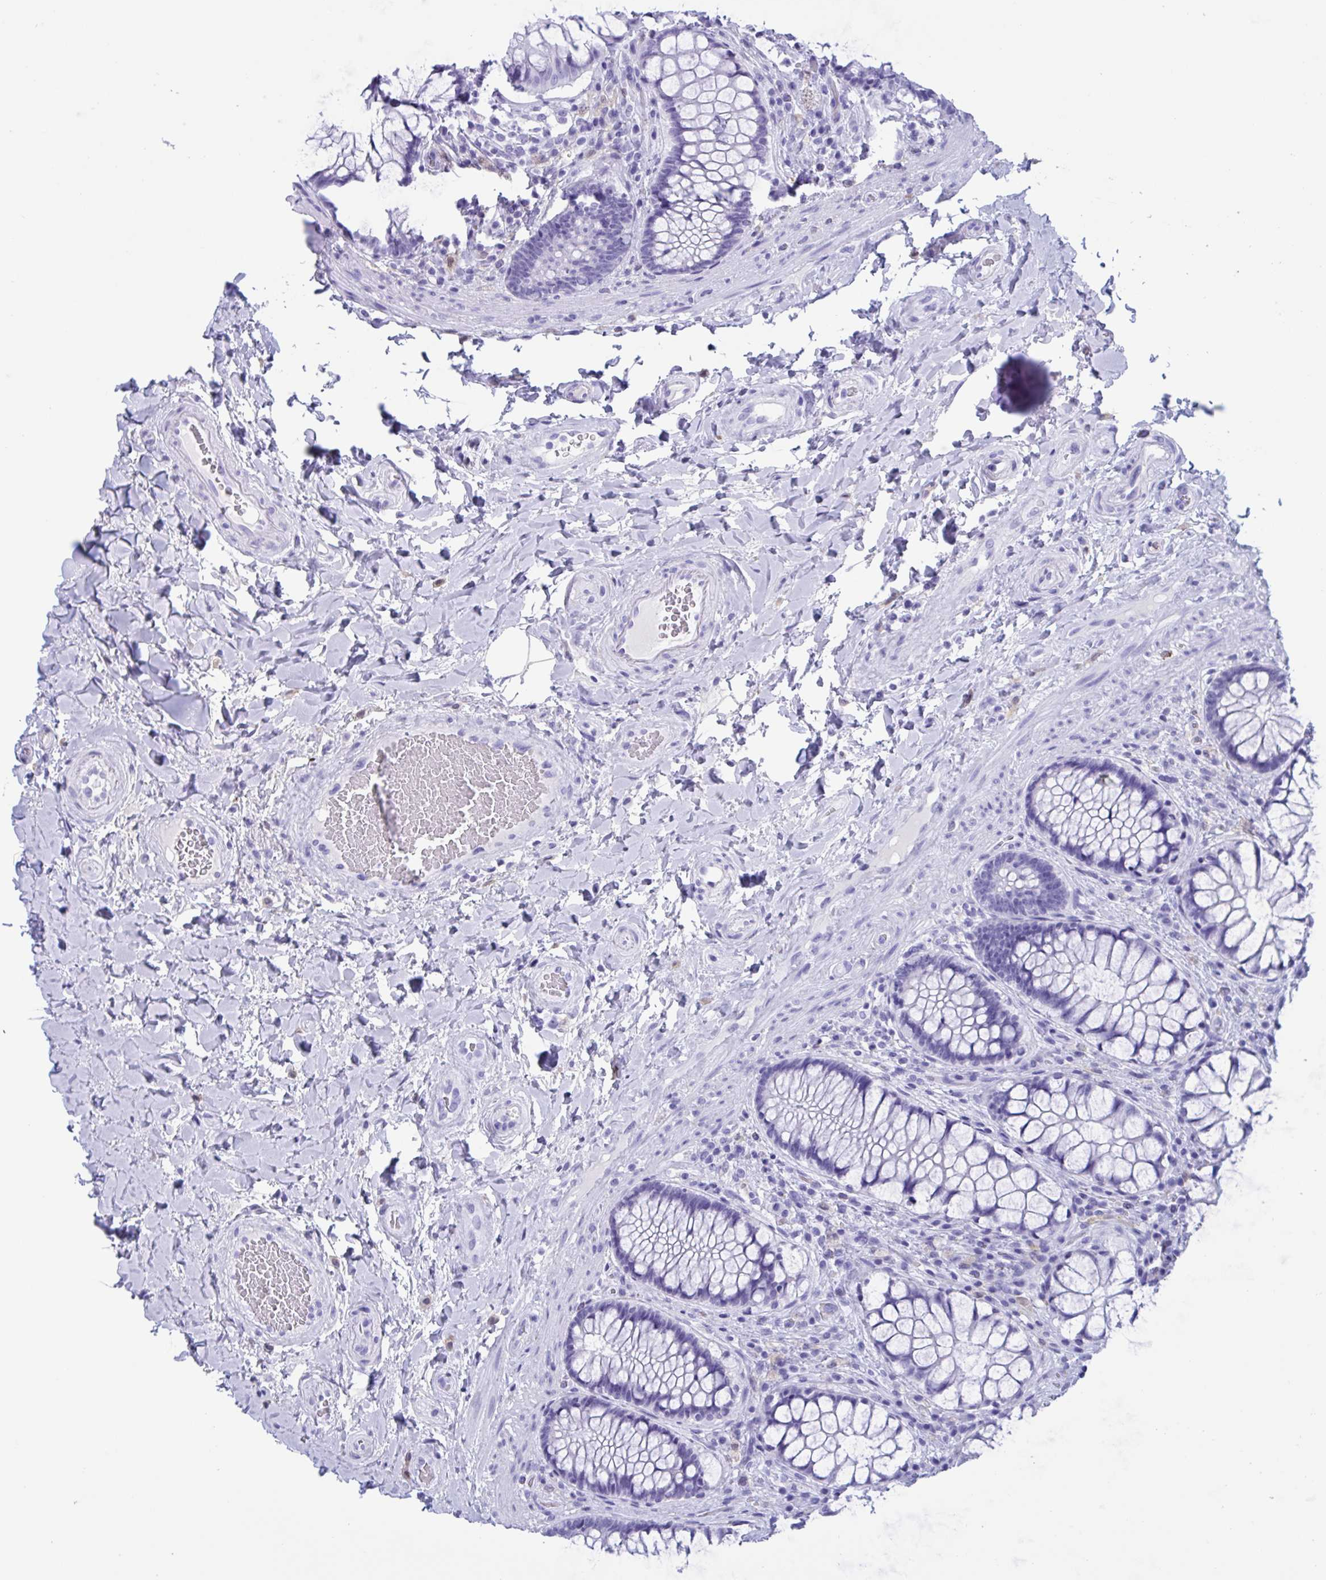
{"staining": {"intensity": "negative", "quantity": "none", "location": "none"}, "tissue": "rectum", "cell_type": "Glandular cells", "image_type": "normal", "snomed": [{"axis": "morphology", "description": "Normal tissue, NOS"}, {"axis": "topography", "description": "Rectum"}], "caption": "Human rectum stained for a protein using IHC shows no positivity in glandular cells.", "gene": "ZNF850", "patient": {"sex": "female", "age": 58}}